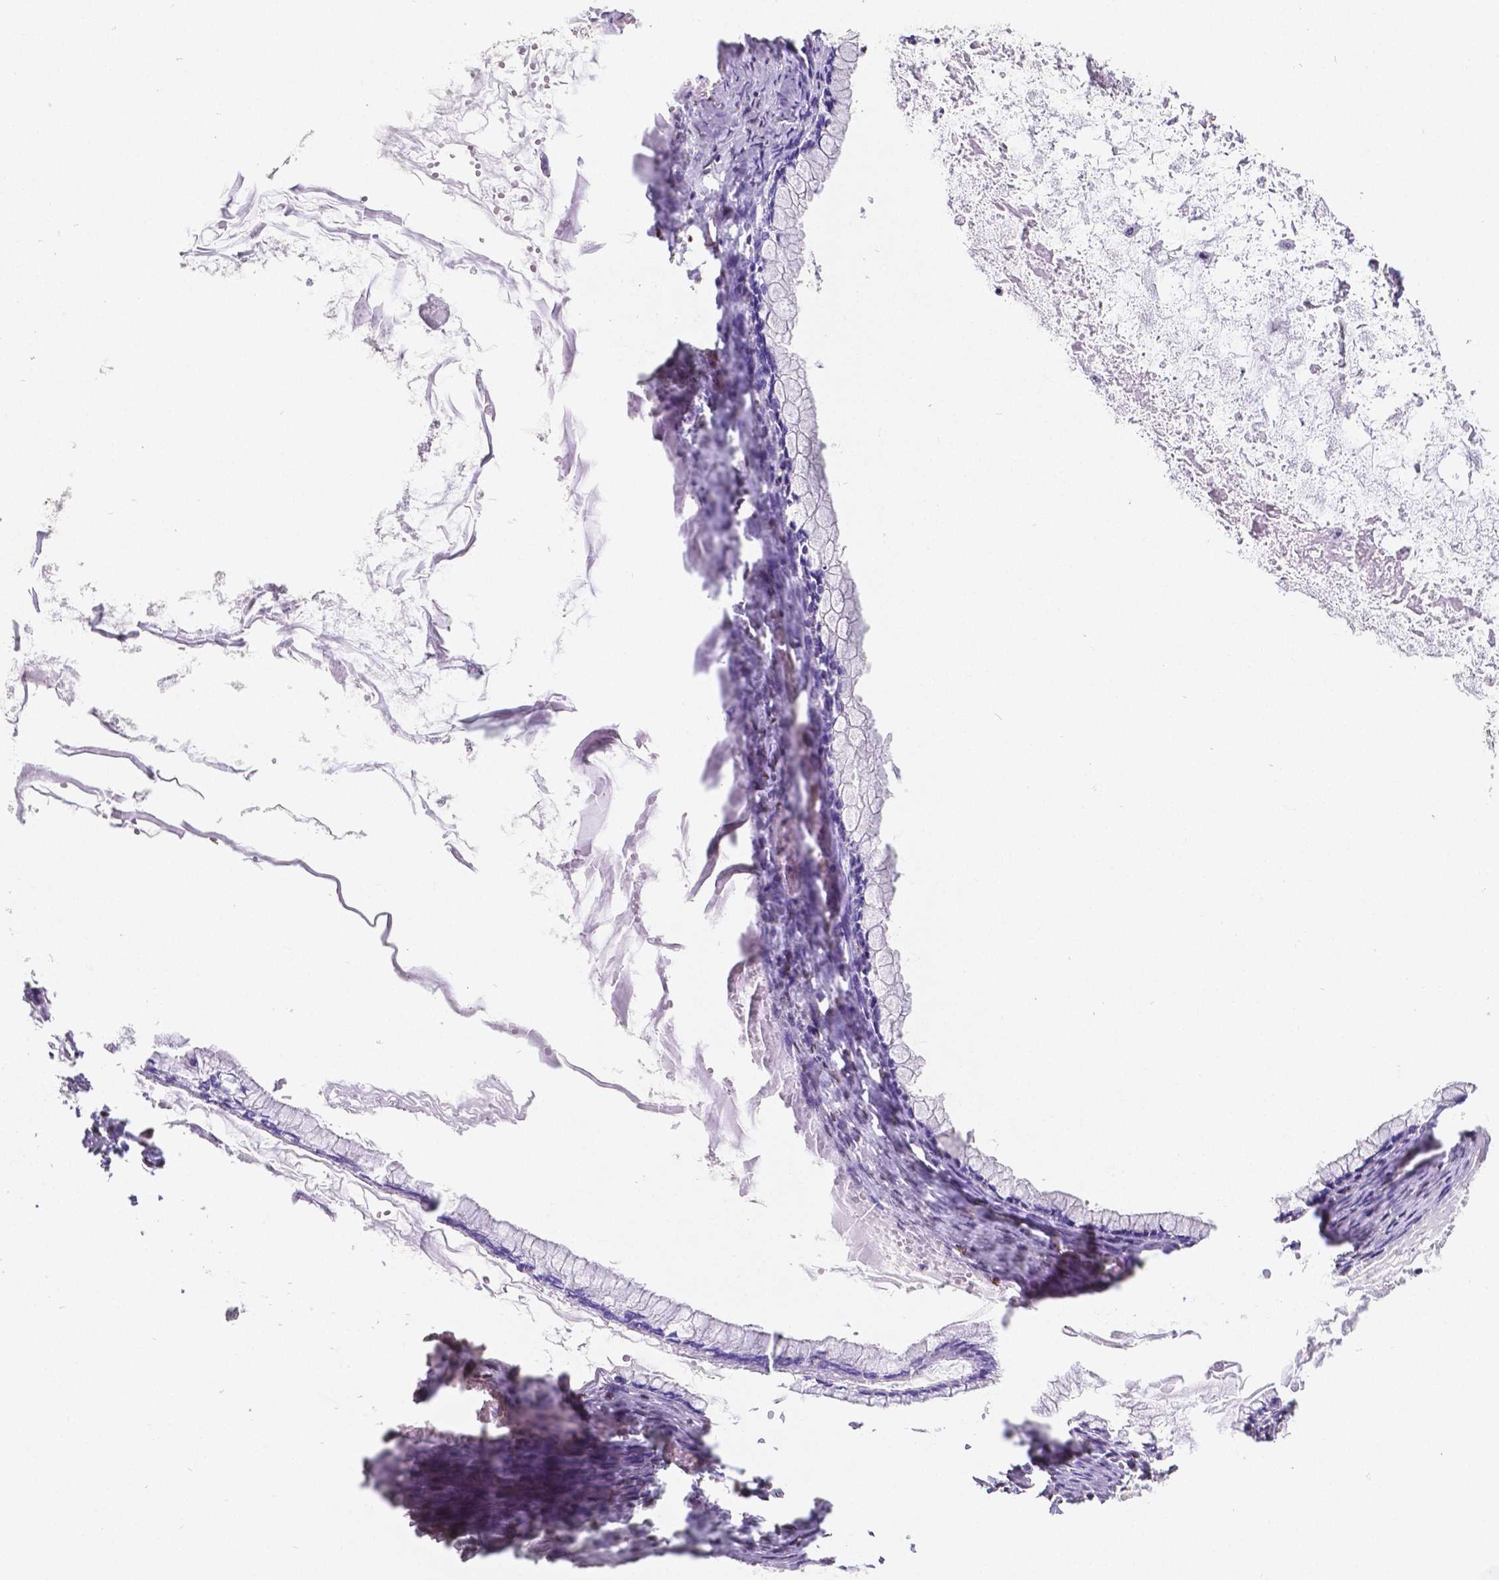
{"staining": {"intensity": "negative", "quantity": "none", "location": "none"}, "tissue": "ovarian cancer", "cell_type": "Tumor cells", "image_type": "cancer", "snomed": [{"axis": "morphology", "description": "Cystadenocarcinoma, mucinous, NOS"}, {"axis": "topography", "description": "Ovary"}], "caption": "A high-resolution image shows immunohistochemistry staining of ovarian mucinous cystadenocarcinoma, which exhibits no significant expression in tumor cells.", "gene": "MEF2C", "patient": {"sex": "female", "age": 67}}